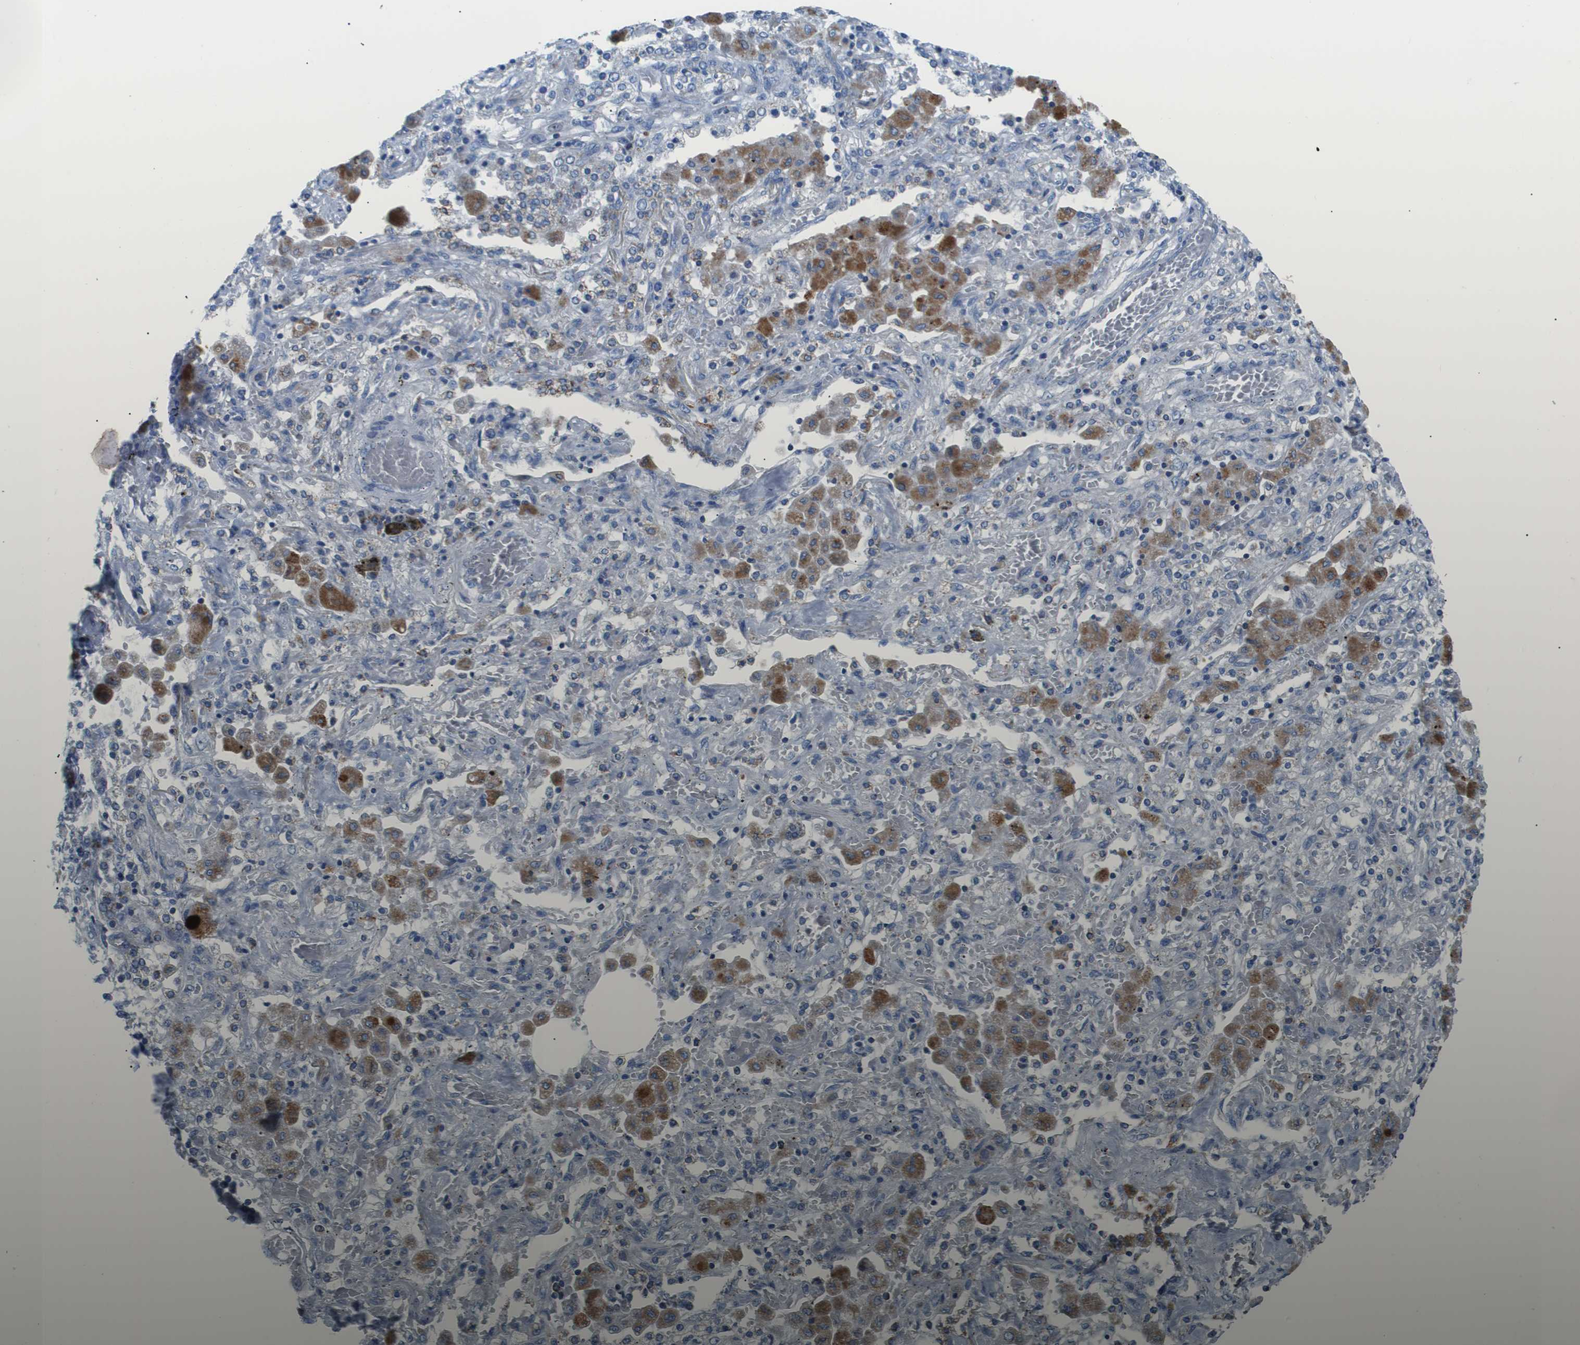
{"staining": {"intensity": "negative", "quantity": "none", "location": "none"}, "tissue": "lung cancer", "cell_type": "Tumor cells", "image_type": "cancer", "snomed": [{"axis": "morphology", "description": "Squamous cell carcinoma, NOS"}, {"axis": "topography", "description": "Lung"}], "caption": "There is no significant expression in tumor cells of lung cancer.", "gene": "ZDHHC3", "patient": {"sex": "female", "age": 47}}